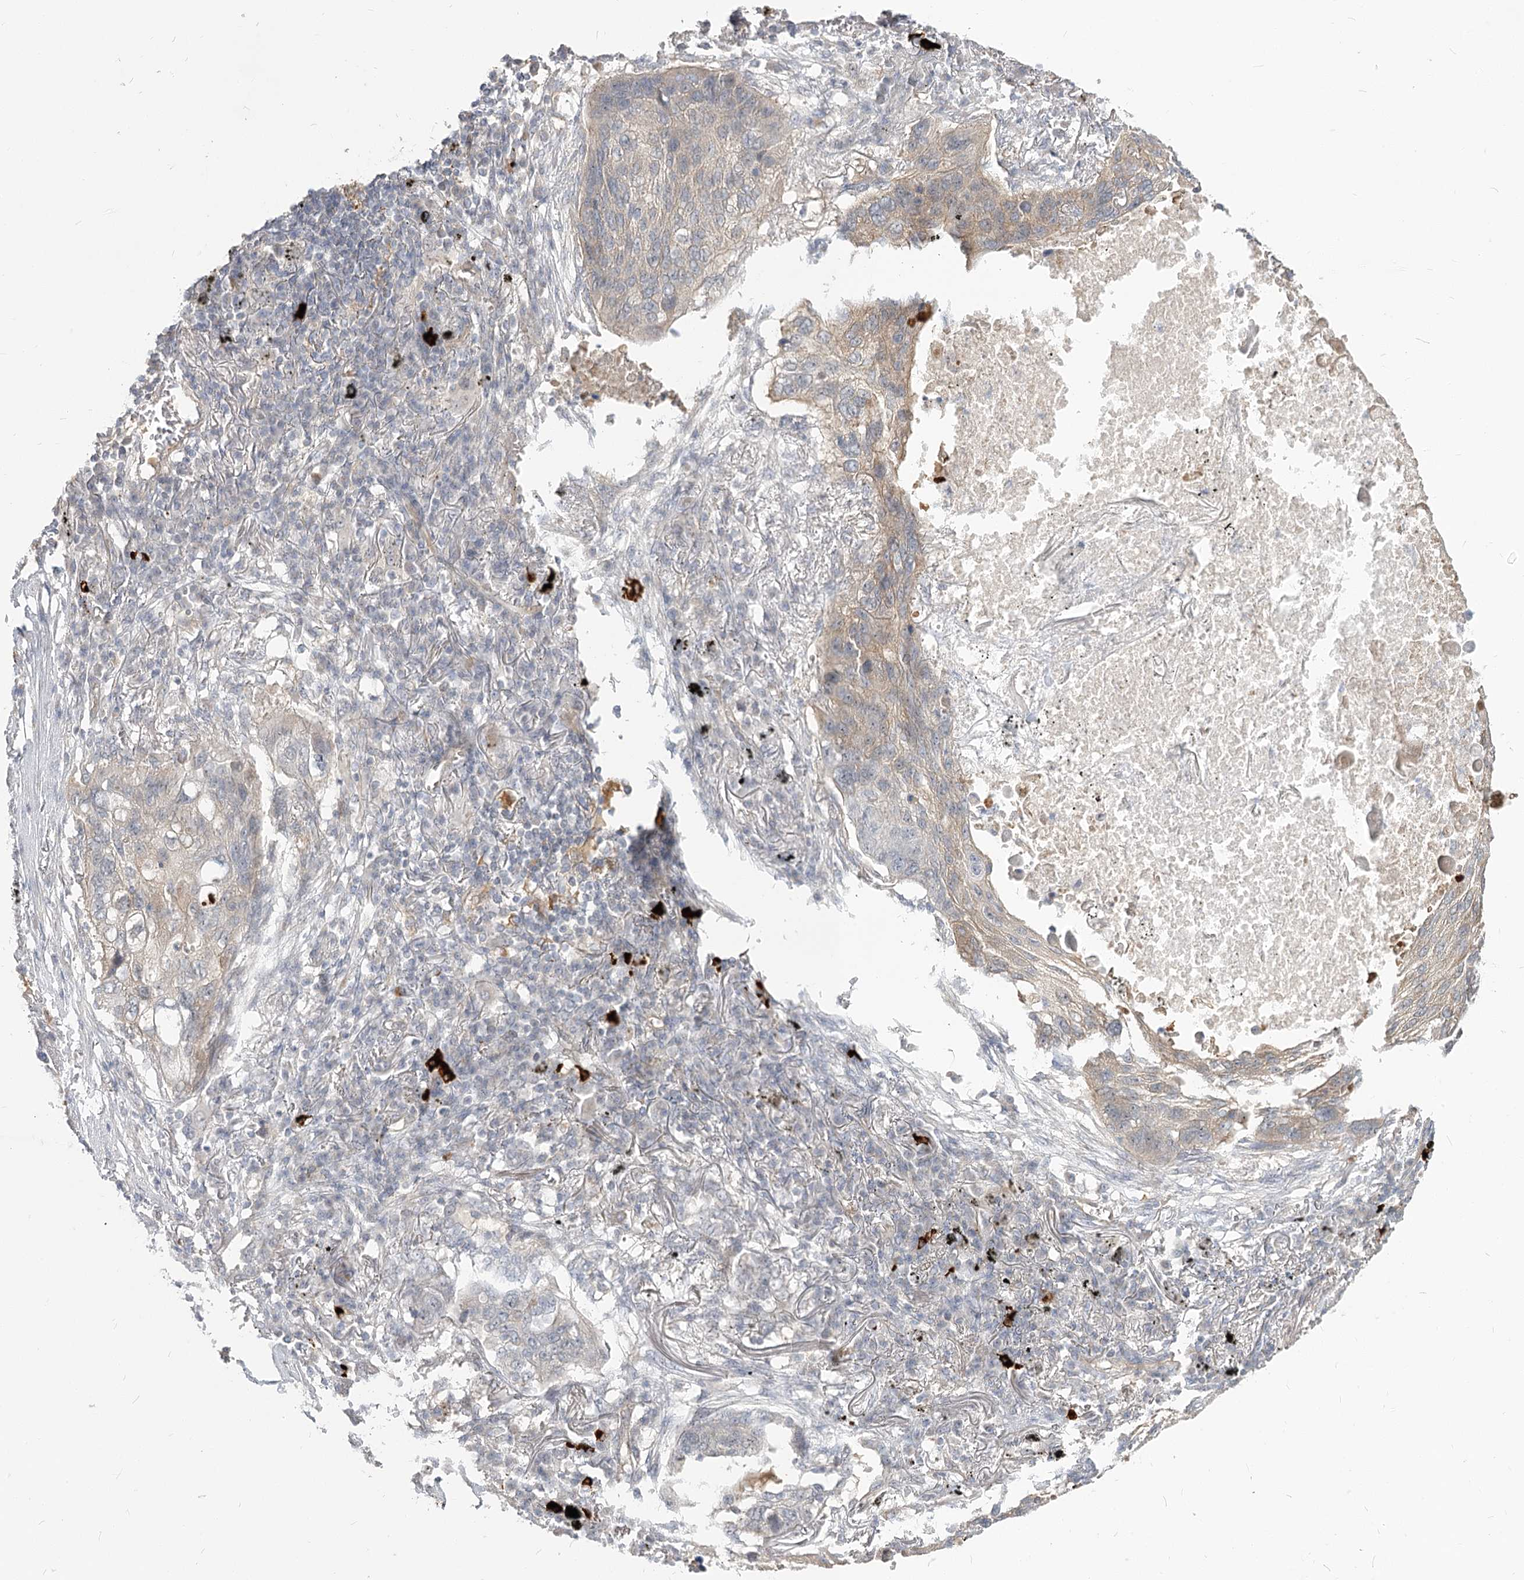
{"staining": {"intensity": "weak", "quantity": "<25%", "location": "cytoplasmic/membranous"}, "tissue": "lung cancer", "cell_type": "Tumor cells", "image_type": "cancer", "snomed": [{"axis": "morphology", "description": "Squamous cell carcinoma, NOS"}, {"axis": "topography", "description": "Lung"}], "caption": "This is a photomicrograph of immunohistochemistry staining of lung squamous cell carcinoma, which shows no expression in tumor cells.", "gene": "GUCY2C", "patient": {"sex": "female", "age": 63}}